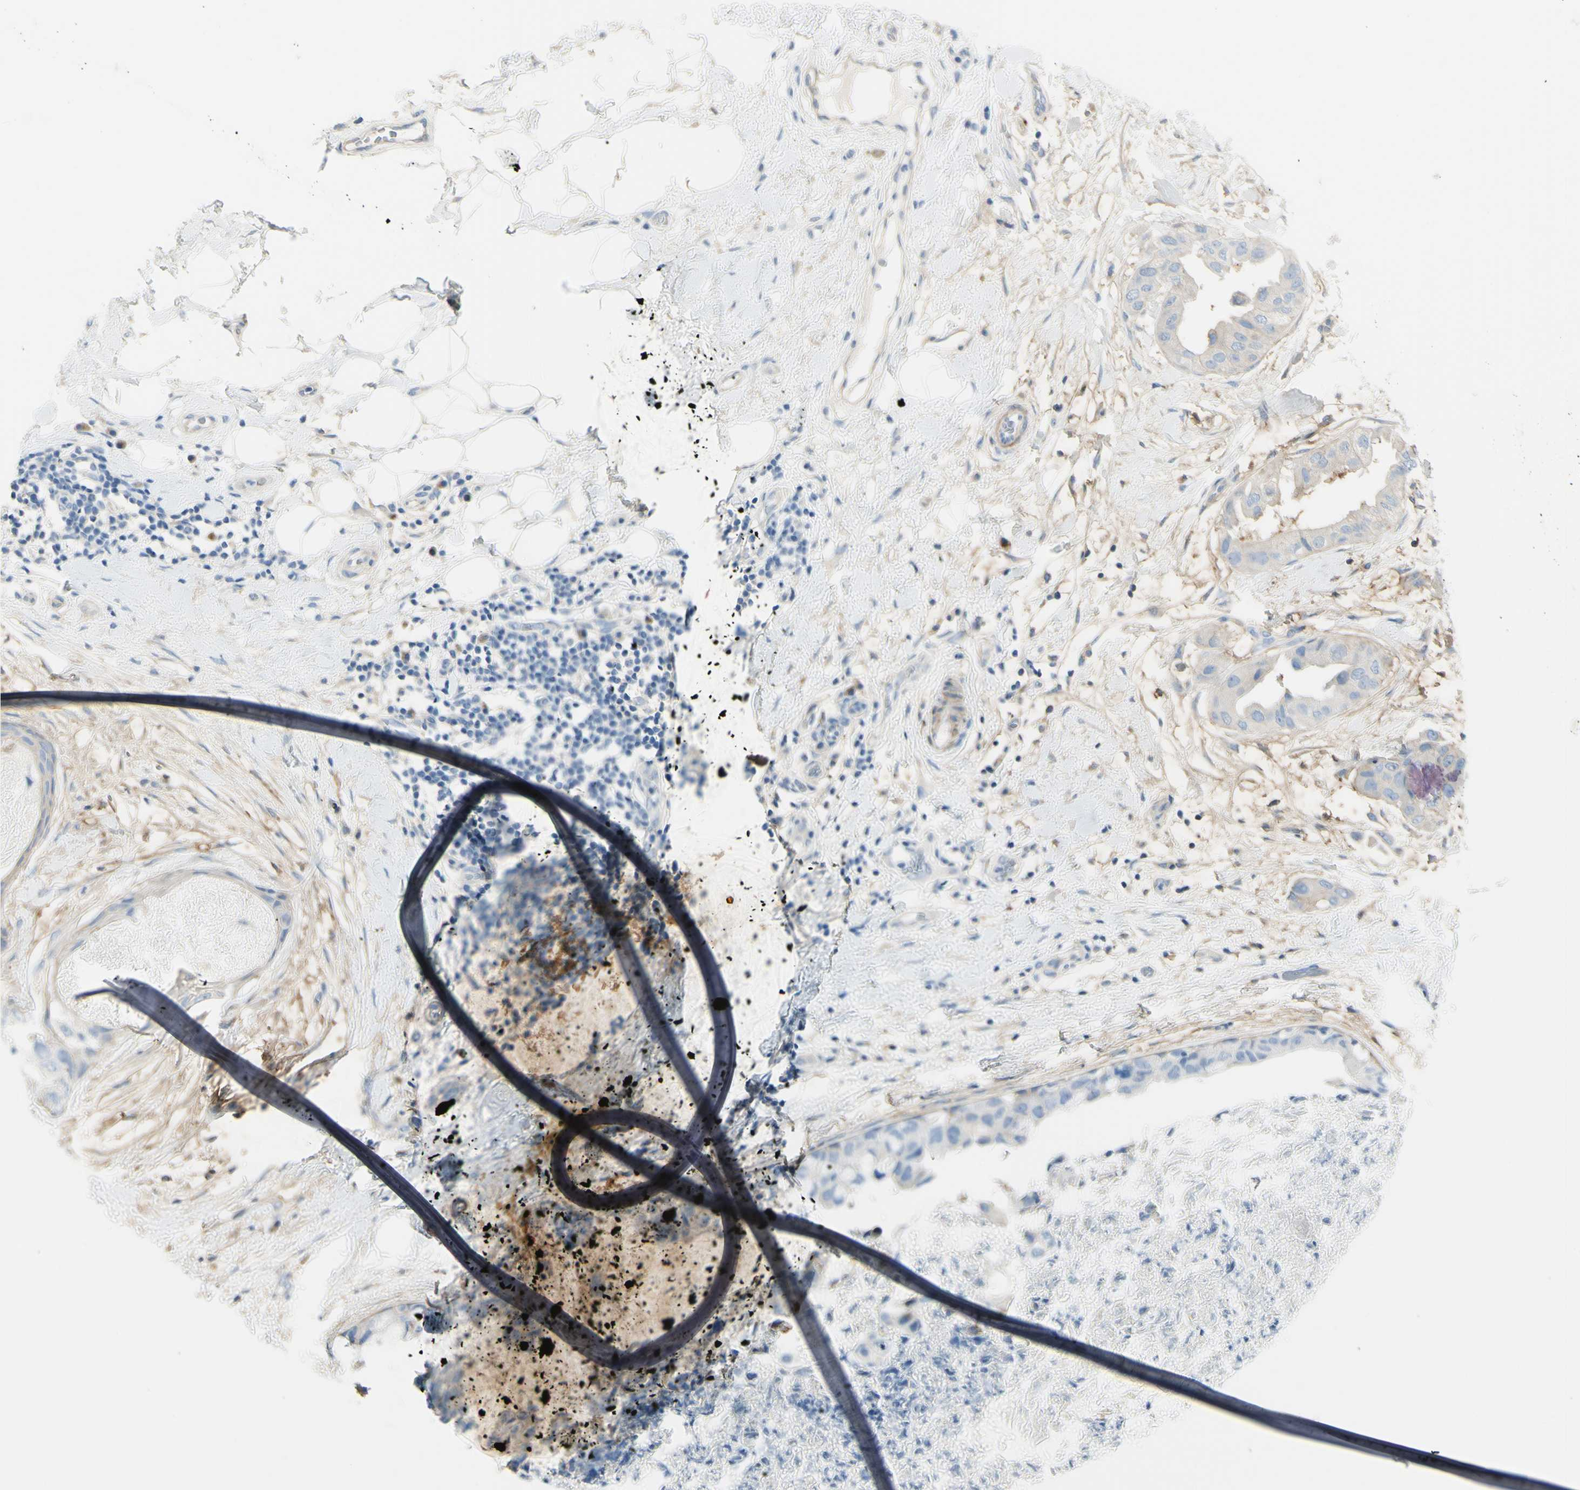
{"staining": {"intensity": "negative", "quantity": "none", "location": "none"}, "tissue": "breast cancer", "cell_type": "Tumor cells", "image_type": "cancer", "snomed": [{"axis": "morphology", "description": "Duct carcinoma"}, {"axis": "topography", "description": "Breast"}], "caption": "The micrograph displays no significant expression in tumor cells of invasive ductal carcinoma (breast). (Stains: DAB immunohistochemistry with hematoxylin counter stain, Microscopy: brightfield microscopy at high magnification).", "gene": "NCBP2L", "patient": {"sex": "female", "age": 40}}